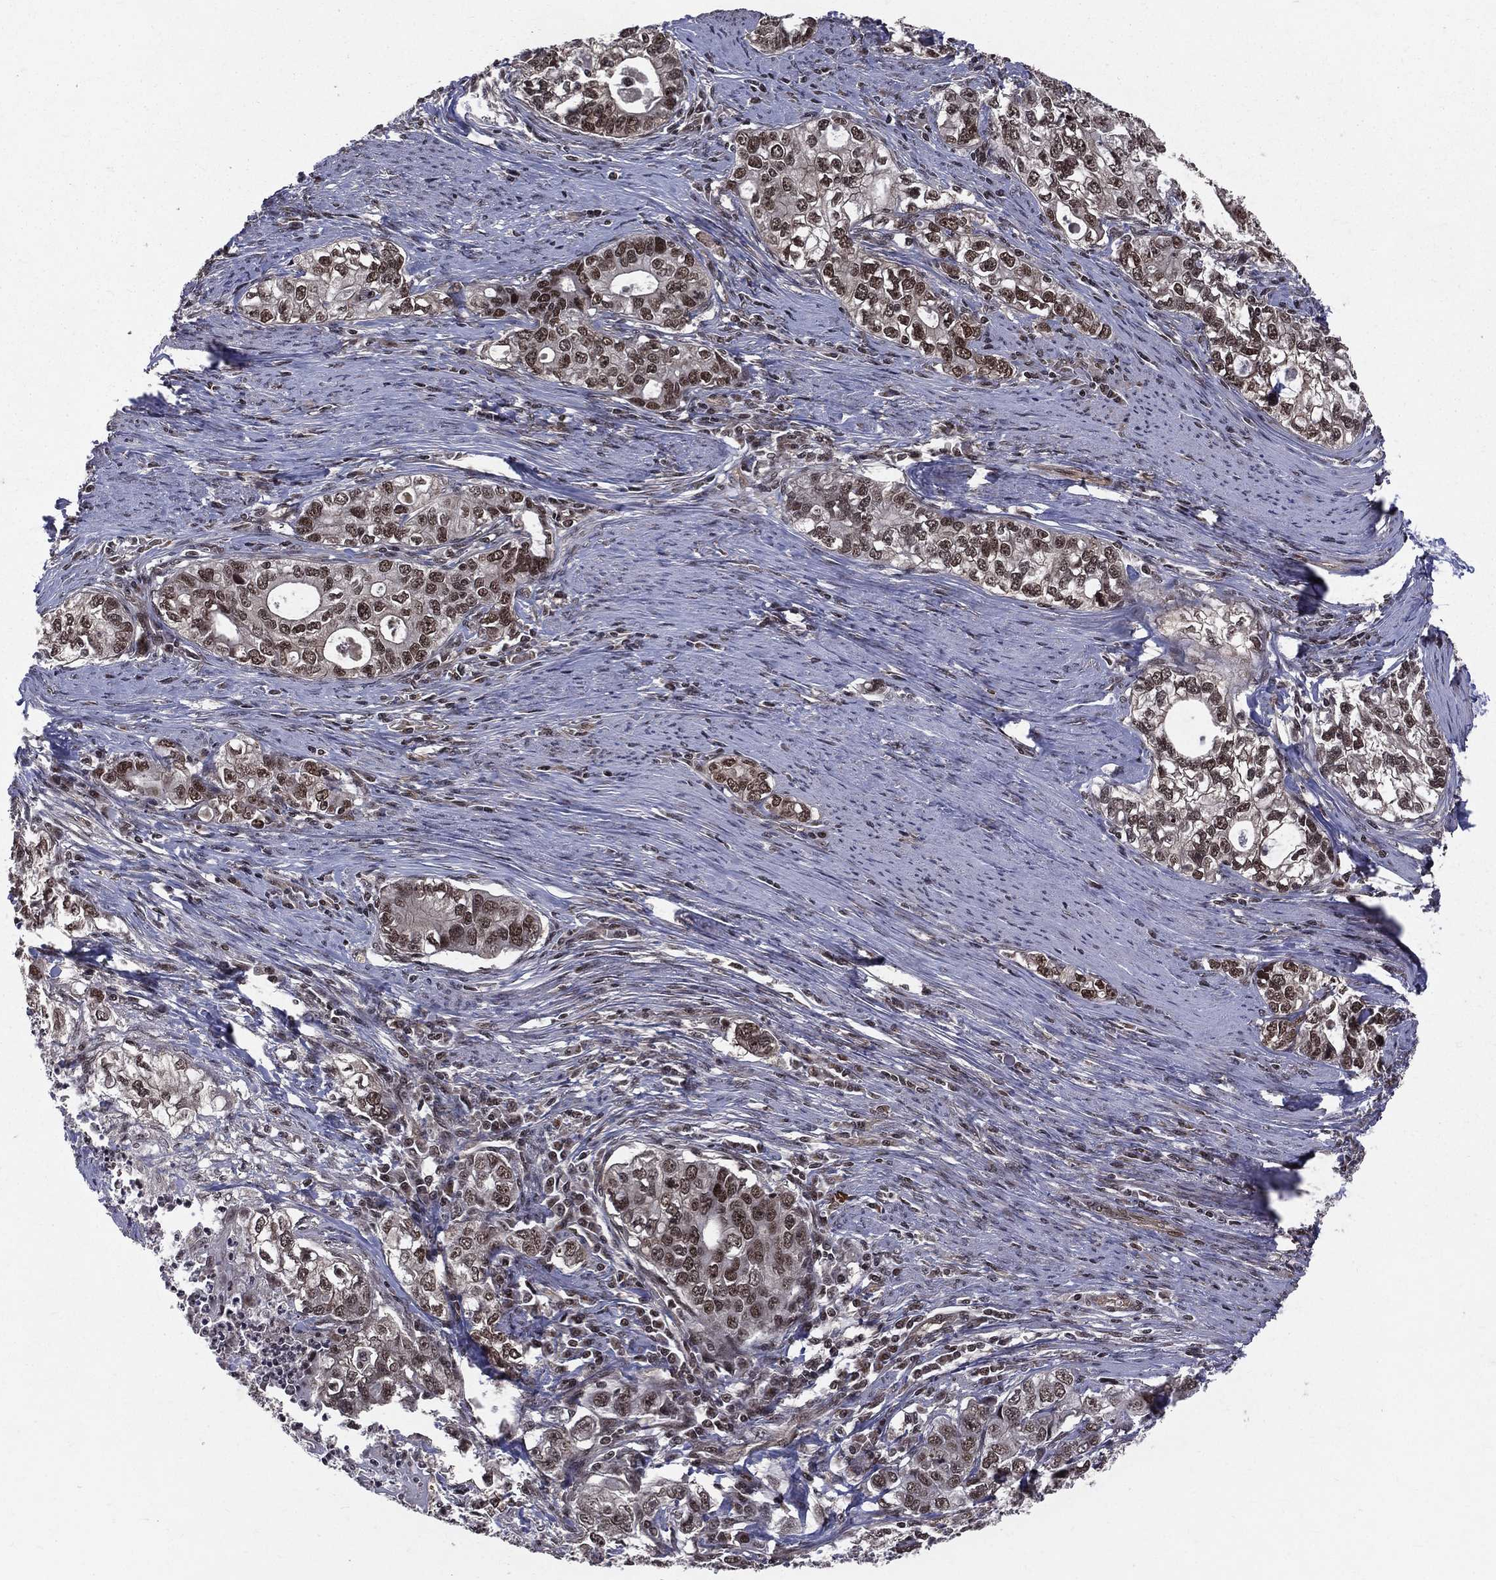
{"staining": {"intensity": "moderate", "quantity": ">75%", "location": "nuclear"}, "tissue": "stomach cancer", "cell_type": "Tumor cells", "image_type": "cancer", "snomed": [{"axis": "morphology", "description": "Adenocarcinoma, NOS"}, {"axis": "topography", "description": "Stomach, lower"}], "caption": "An image of stomach cancer stained for a protein displays moderate nuclear brown staining in tumor cells. Immunohistochemistry (ihc) stains the protein of interest in brown and the nuclei are stained blue.", "gene": "SMC3", "patient": {"sex": "female", "age": 72}}